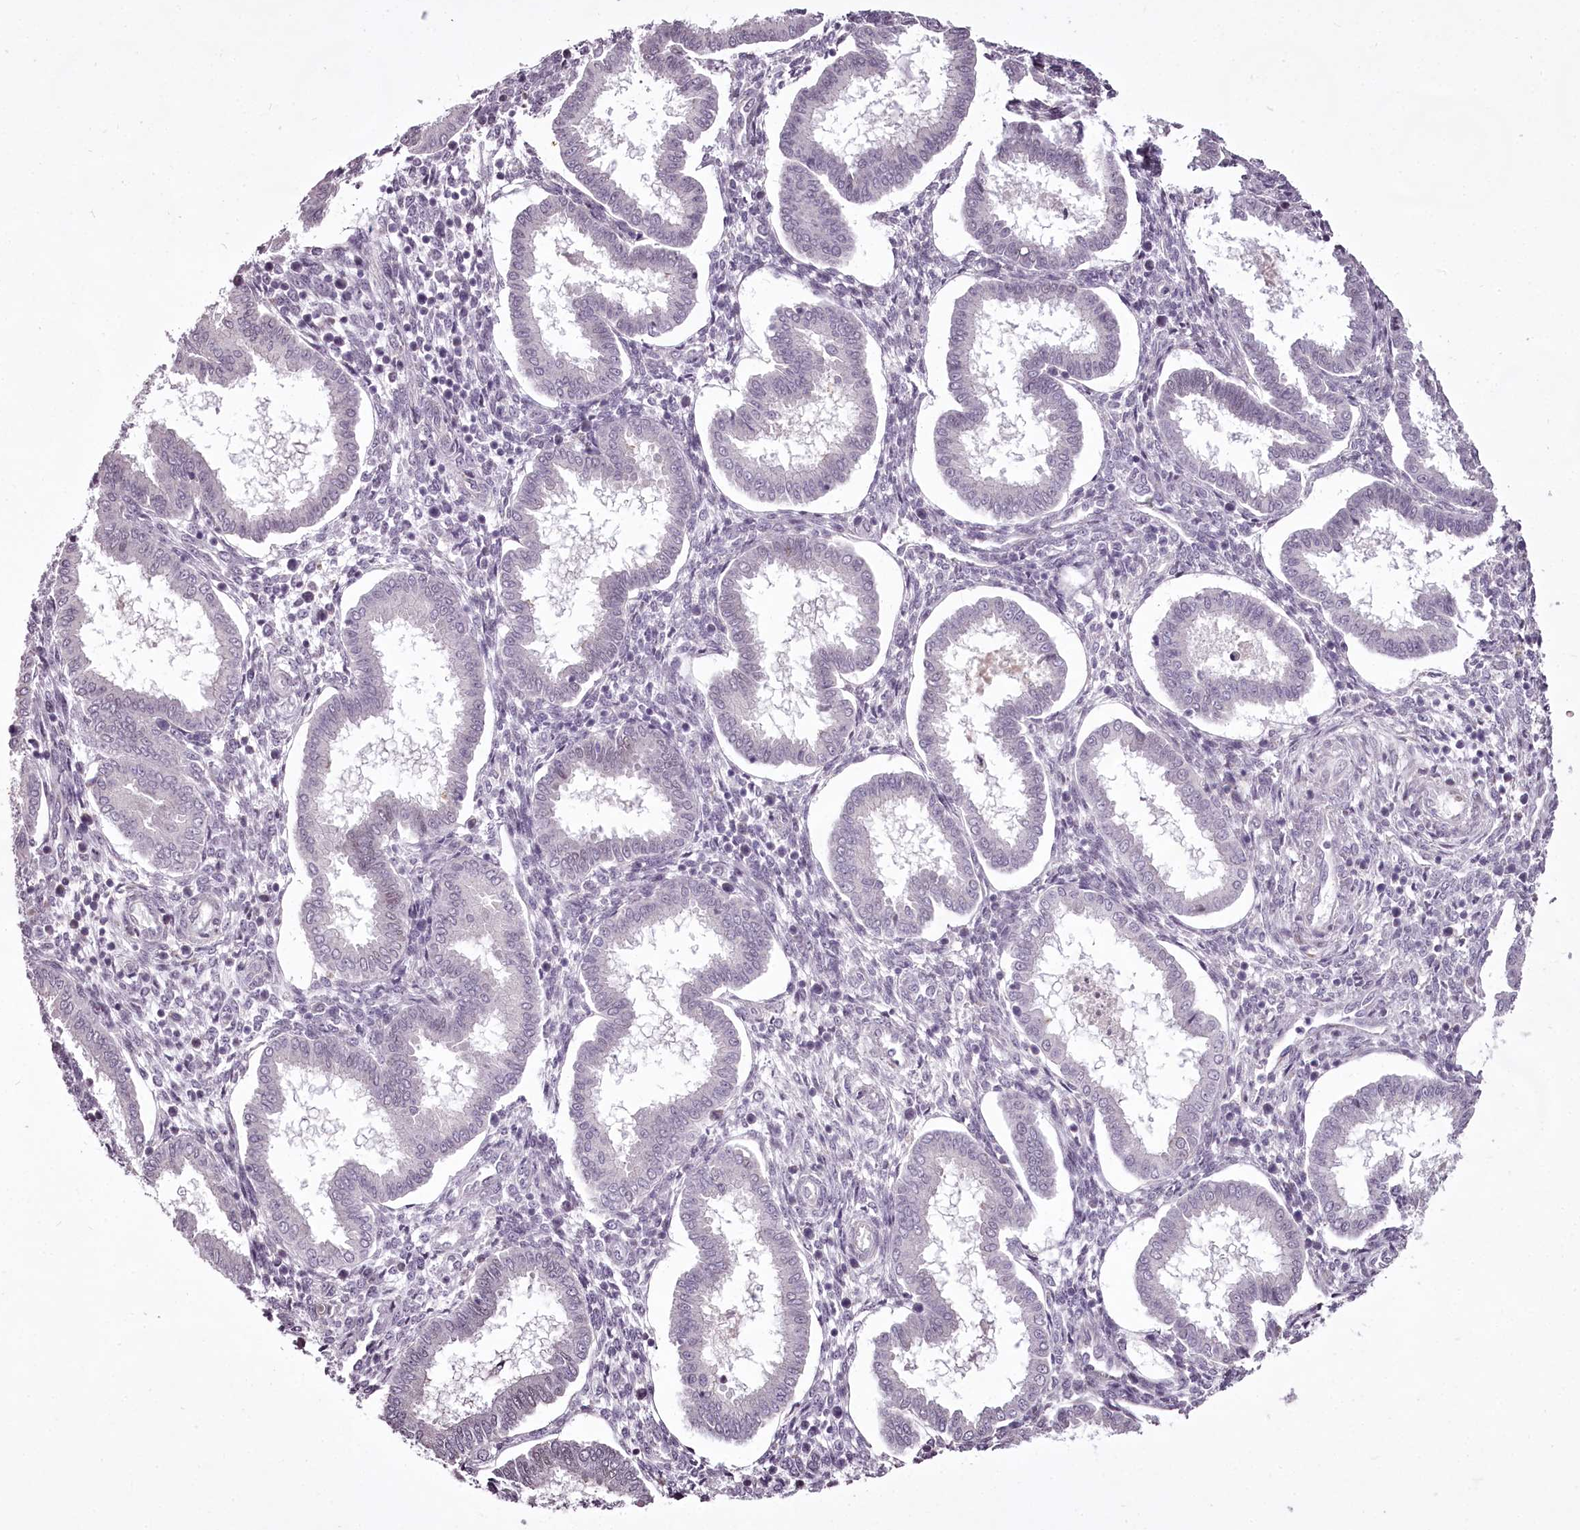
{"staining": {"intensity": "negative", "quantity": "none", "location": "none"}, "tissue": "endometrium", "cell_type": "Cells in endometrial stroma", "image_type": "normal", "snomed": [{"axis": "morphology", "description": "Normal tissue, NOS"}, {"axis": "topography", "description": "Endometrium"}], "caption": "Immunohistochemistry (IHC) image of benign human endometrium stained for a protein (brown), which reveals no staining in cells in endometrial stroma.", "gene": "C1orf56", "patient": {"sex": "female", "age": 24}}